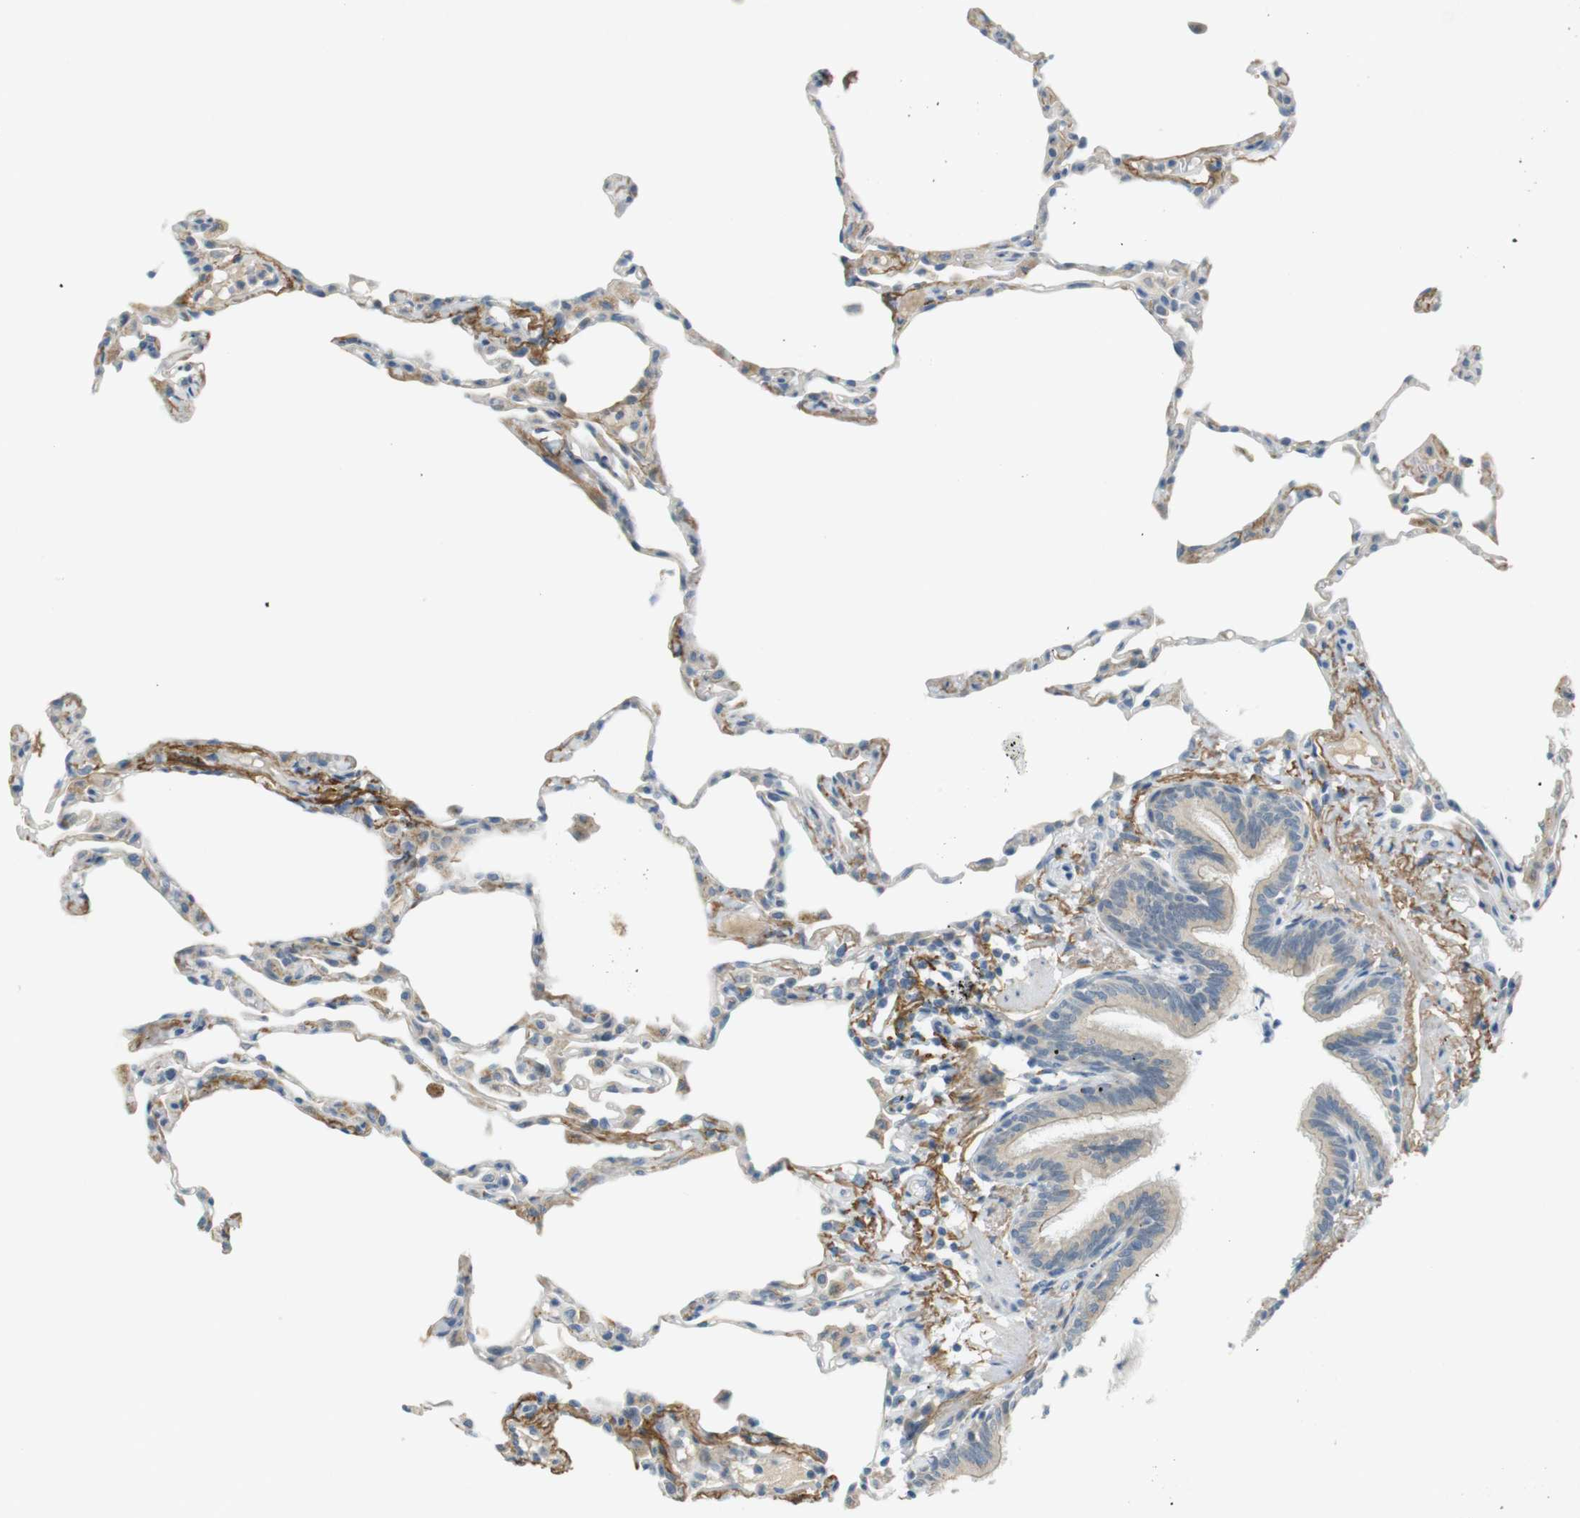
{"staining": {"intensity": "moderate", "quantity": ">75%", "location": "cytoplasmic/membranous"}, "tissue": "lung", "cell_type": "Alveolar cells", "image_type": "normal", "snomed": [{"axis": "morphology", "description": "Normal tissue, NOS"}, {"axis": "topography", "description": "Lung"}], "caption": "Immunohistochemical staining of unremarkable human lung demonstrates >75% levels of moderate cytoplasmic/membranous protein positivity in about >75% of alveolar cells.", "gene": "UGT8", "patient": {"sex": "female", "age": 49}}